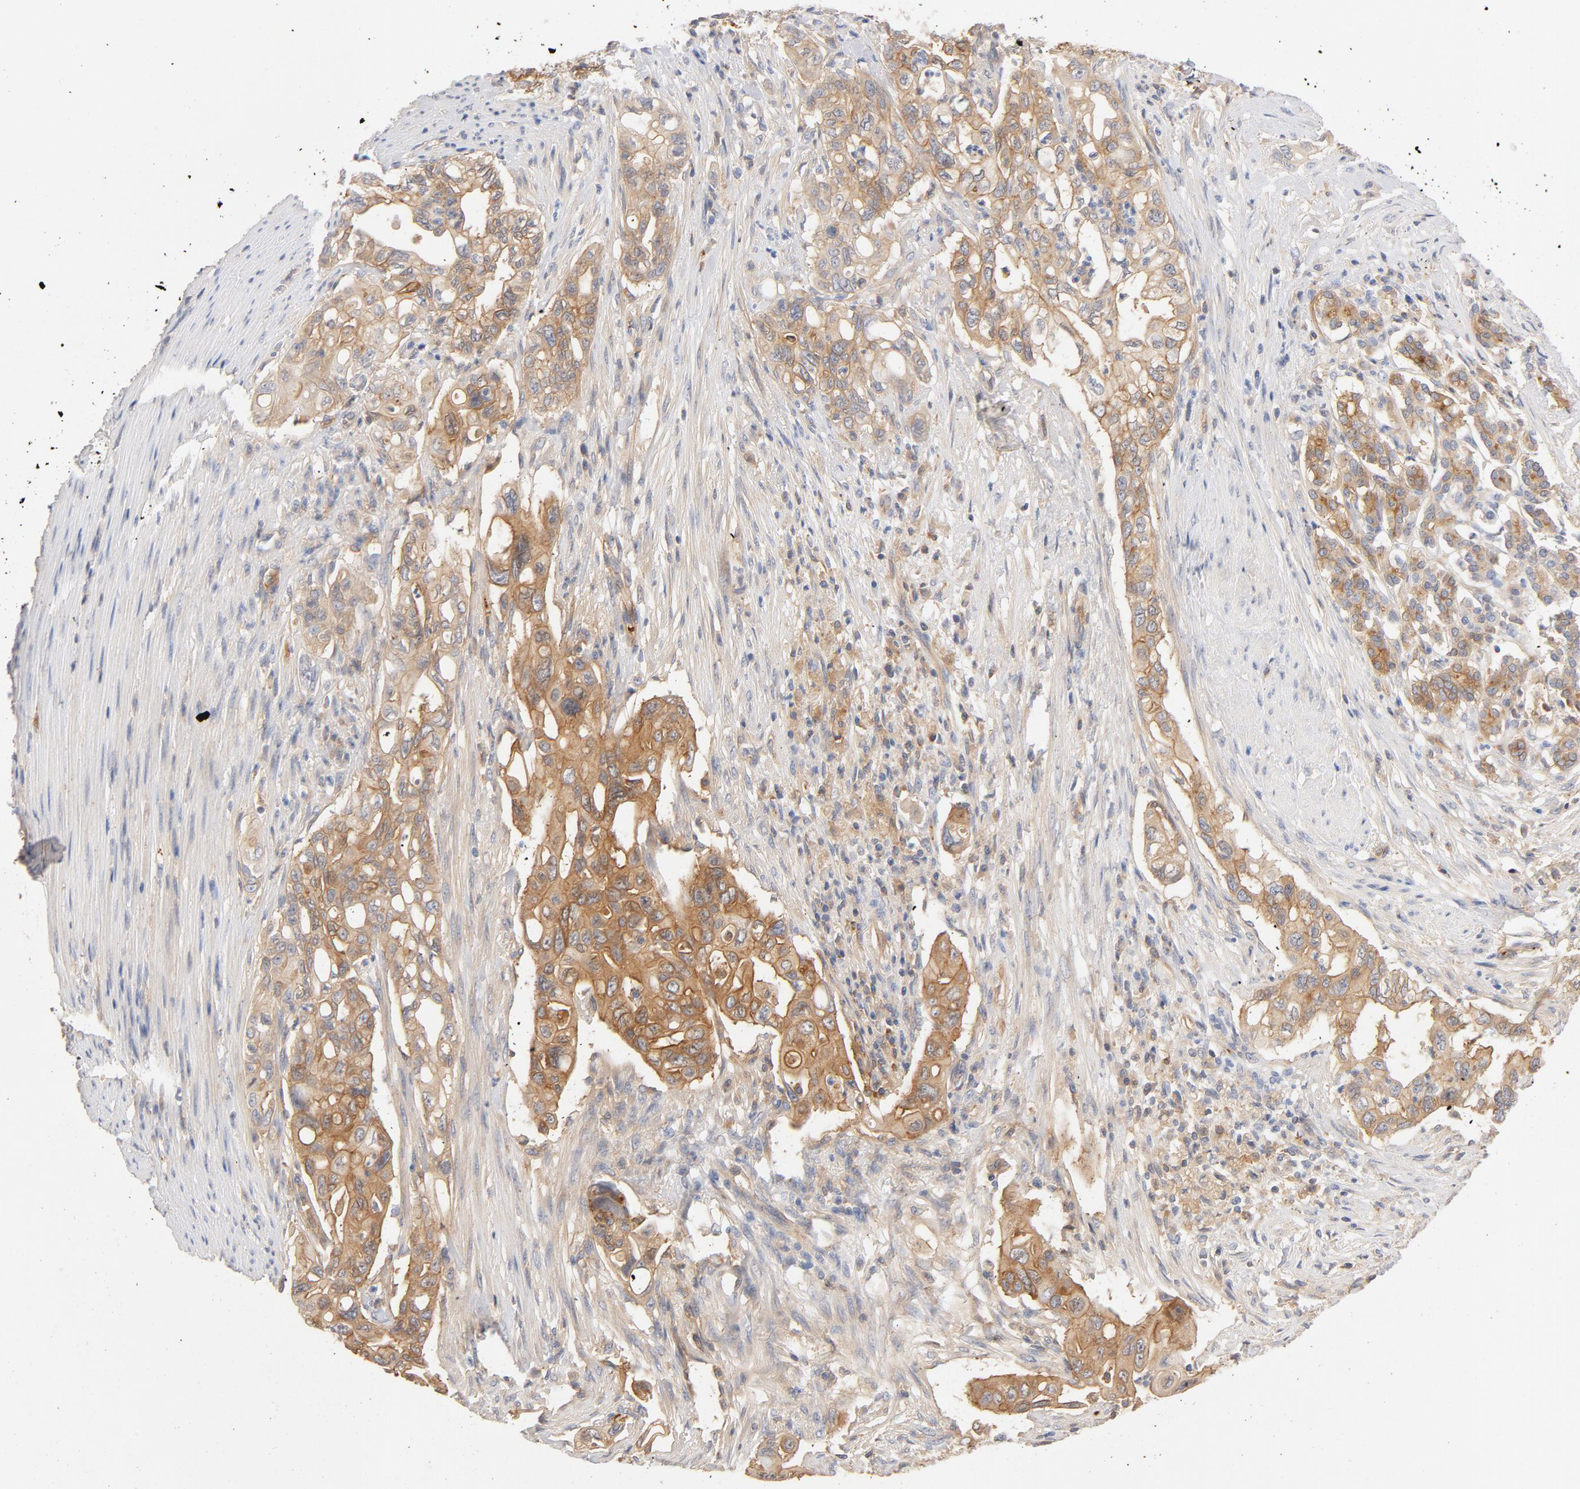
{"staining": {"intensity": "moderate", "quantity": ">75%", "location": "cytoplasmic/membranous"}, "tissue": "pancreatic cancer", "cell_type": "Tumor cells", "image_type": "cancer", "snomed": [{"axis": "morphology", "description": "Normal tissue, NOS"}, {"axis": "topography", "description": "Pancreas"}], "caption": "Human pancreatic cancer stained with a protein marker displays moderate staining in tumor cells.", "gene": "SRC", "patient": {"sex": "male", "age": 42}}